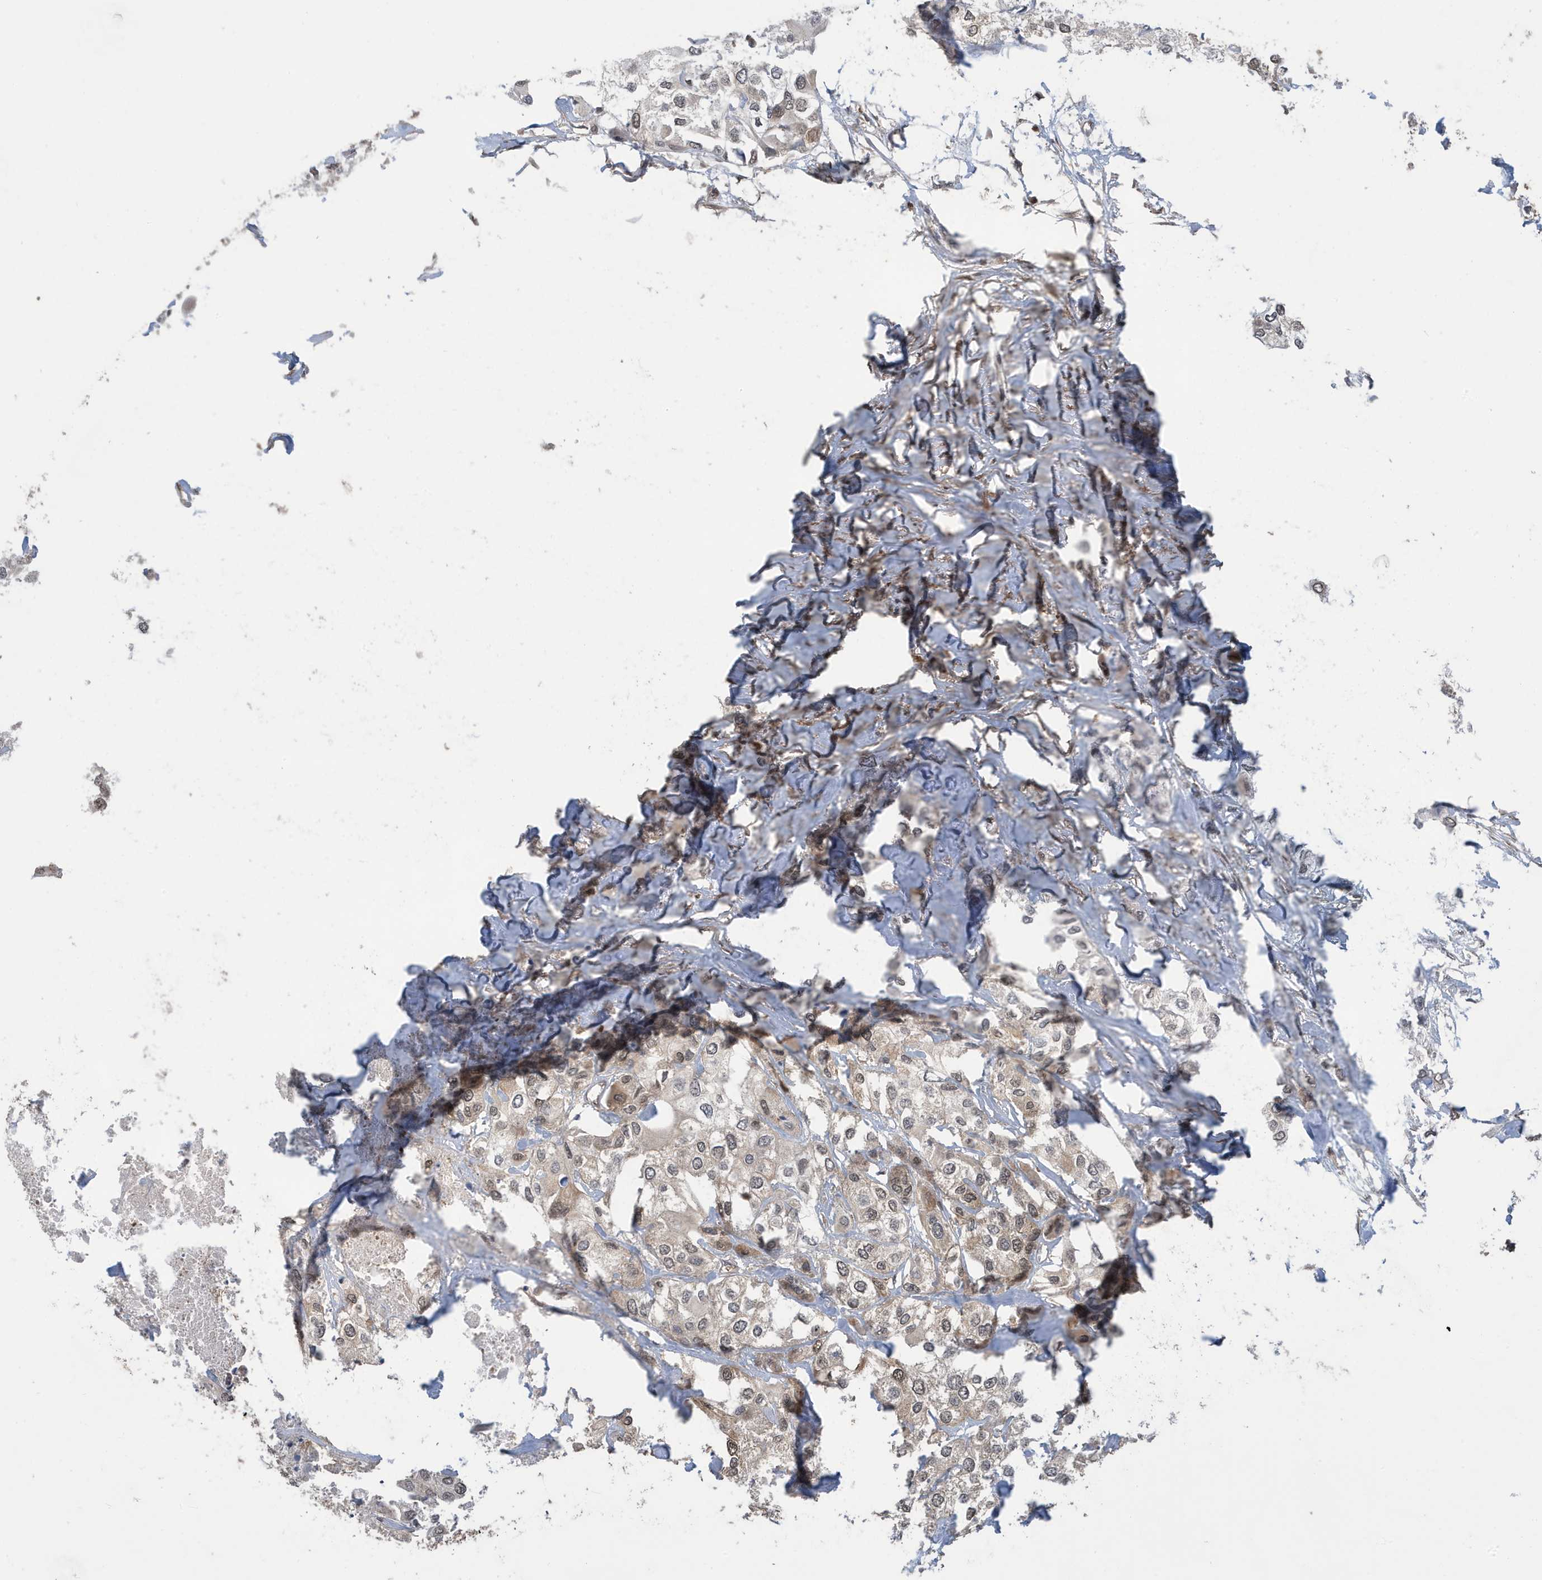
{"staining": {"intensity": "weak", "quantity": "<25%", "location": "nuclear"}, "tissue": "urothelial cancer", "cell_type": "Tumor cells", "image_type": "cancer", "snomed": [{"axis": "morphology", "description": "Urothelial carcinoma, High grade"}, {"axis": "topography", "description": "Urinary bladder"}], "caption": "Tumor cells are negative for brown protein staining in urothelial cancer.", "gene": "UBQLN1", "patient": {"sex": "male", "age": 64}}